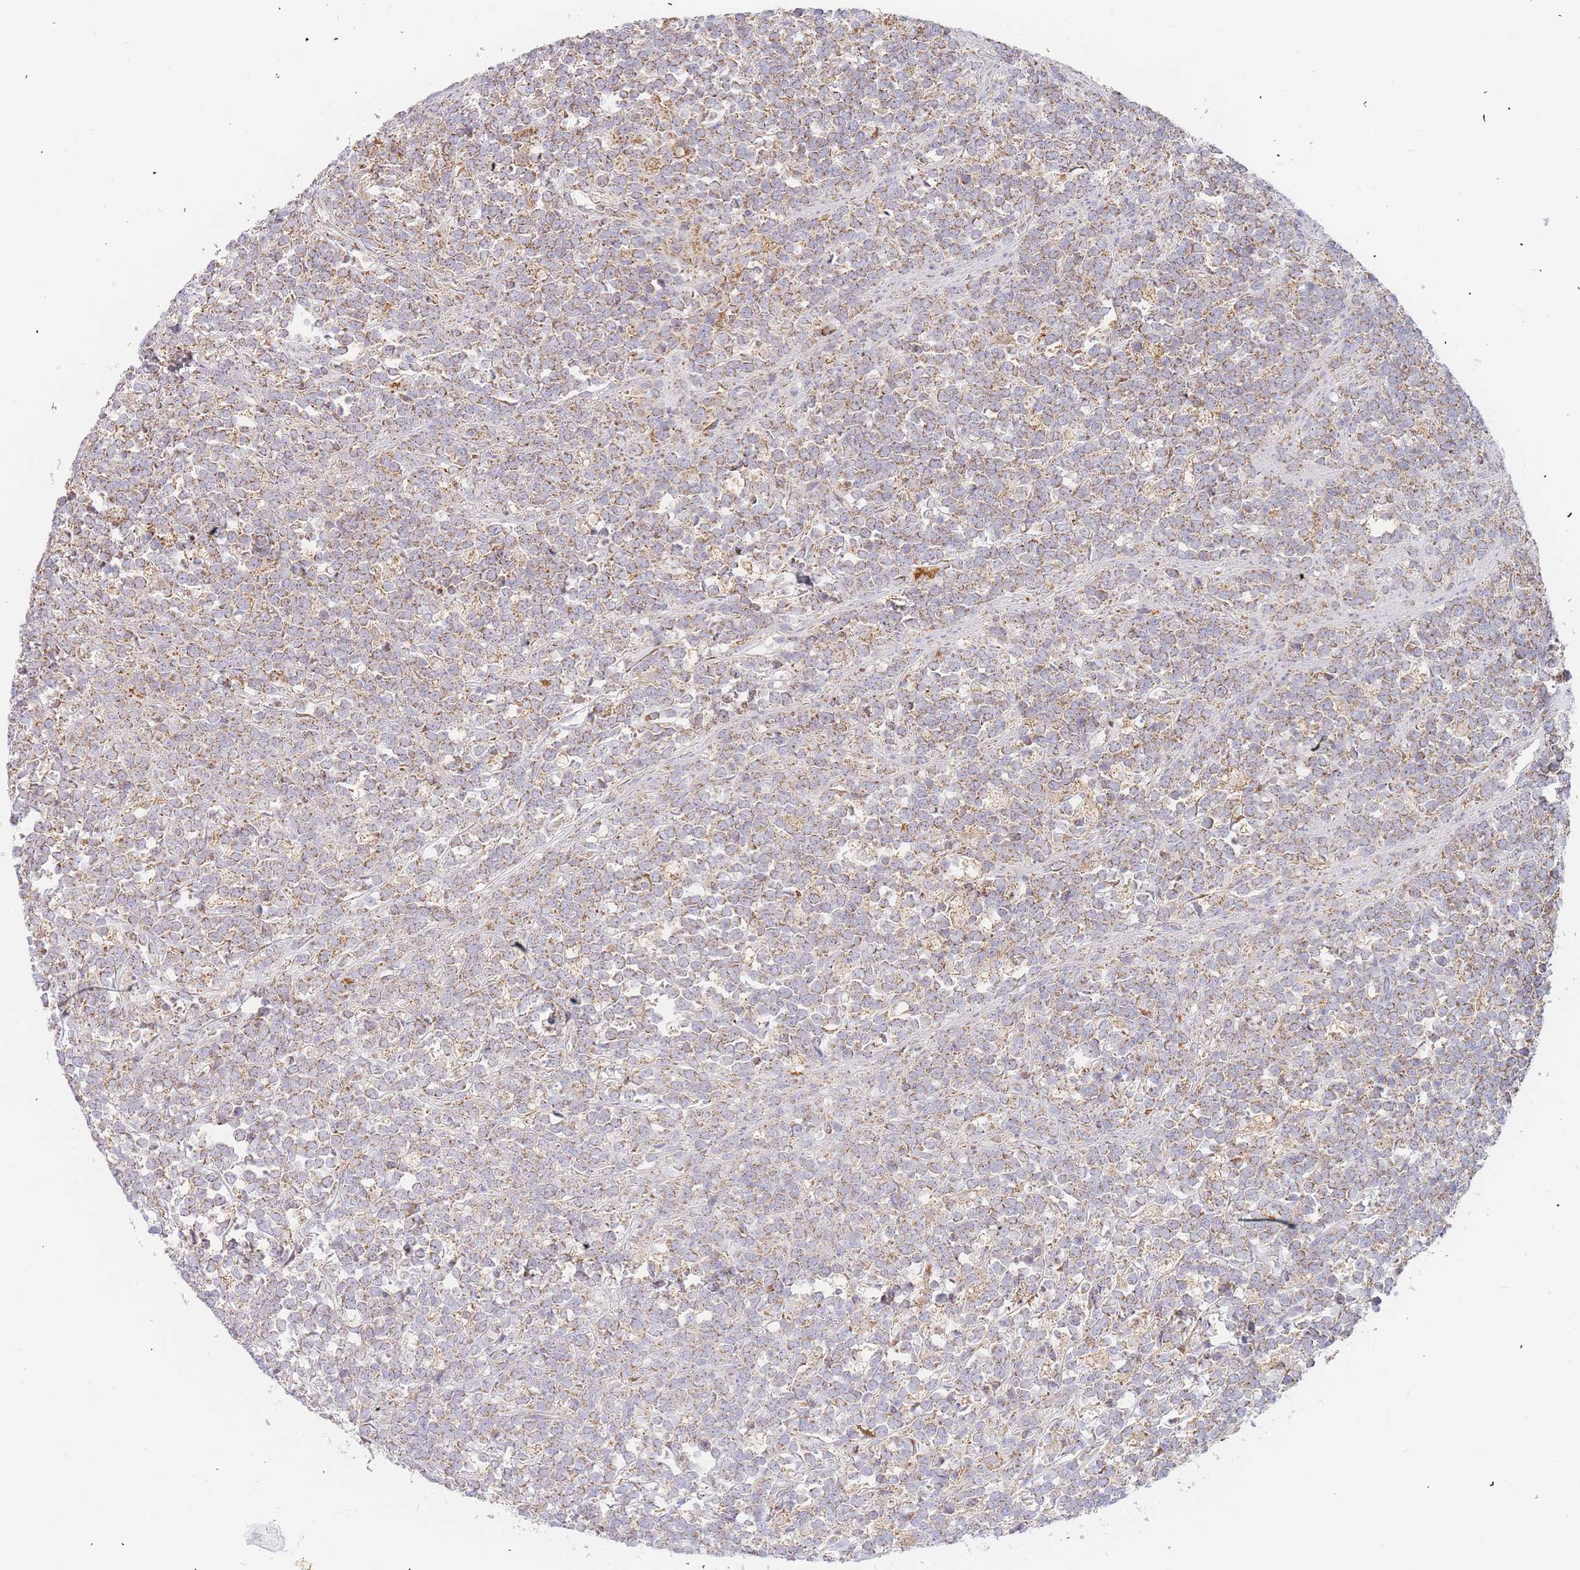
{"staining": {"intensity": "moderate", "quantity": ">75%", "location": "cytoplasmic/membranous"}, "tissue": "lymphoma", "cell_type": "Tumor cells", "image_type": "cancer", "snomed": [{"axis": "morphology", "description": "Malignant lymphoma, non-Hodgkin's type, High grade"}, {"axis": "topography", "description": "Small intestine"}, {"axis": "topography", "description": "Colon"}], "caption": "High-grade malignant lymphoma, non-Hodgkin's type was stained to show a protein in brown. There is medium levels of moderate cytoplasmic/membranous expression in about >75% of tumor cells.", "gene": "ADCY9", "patient": {"sex": "male", "age": 8}}